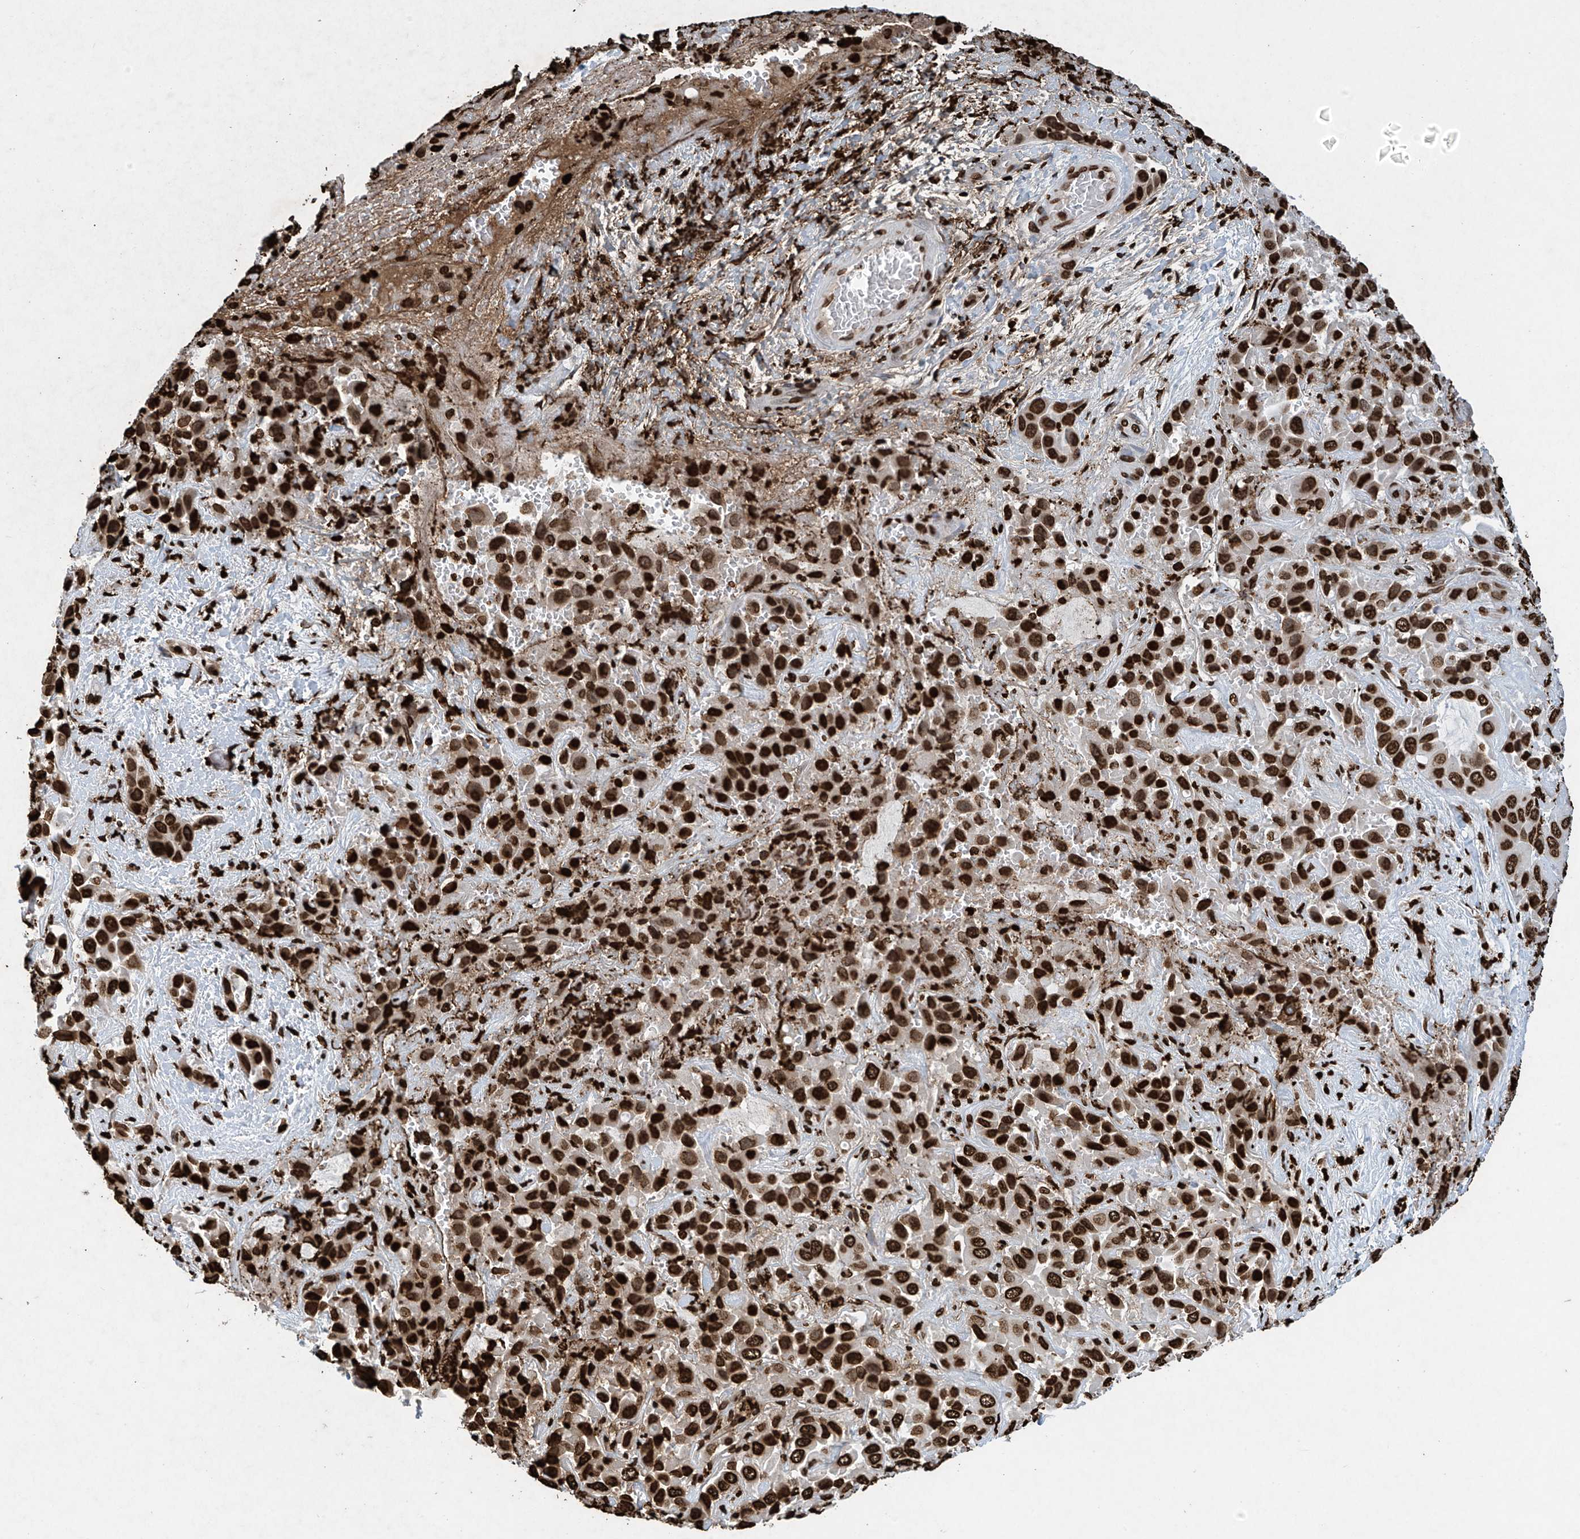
{"staining": {"intensity": "strong", "quantity": ">75%", "location": "nuclear"}, "tissue": "liver cancer", "cell_type": "Tumor cells", "image_type": "cancer", "snomed": [{"axis": "morphology", "description": "Cholangiocarcinoma"}, {"axis": "topography", "description": "Liver"}], "caption": "Tumor cells show high levels of strong nuclear positivity in approximately >75% of cells in liver cancer (cholangiocarcinoma).", "gene": "H3-3A", "patient": {"sex": "female", "age": 52}}